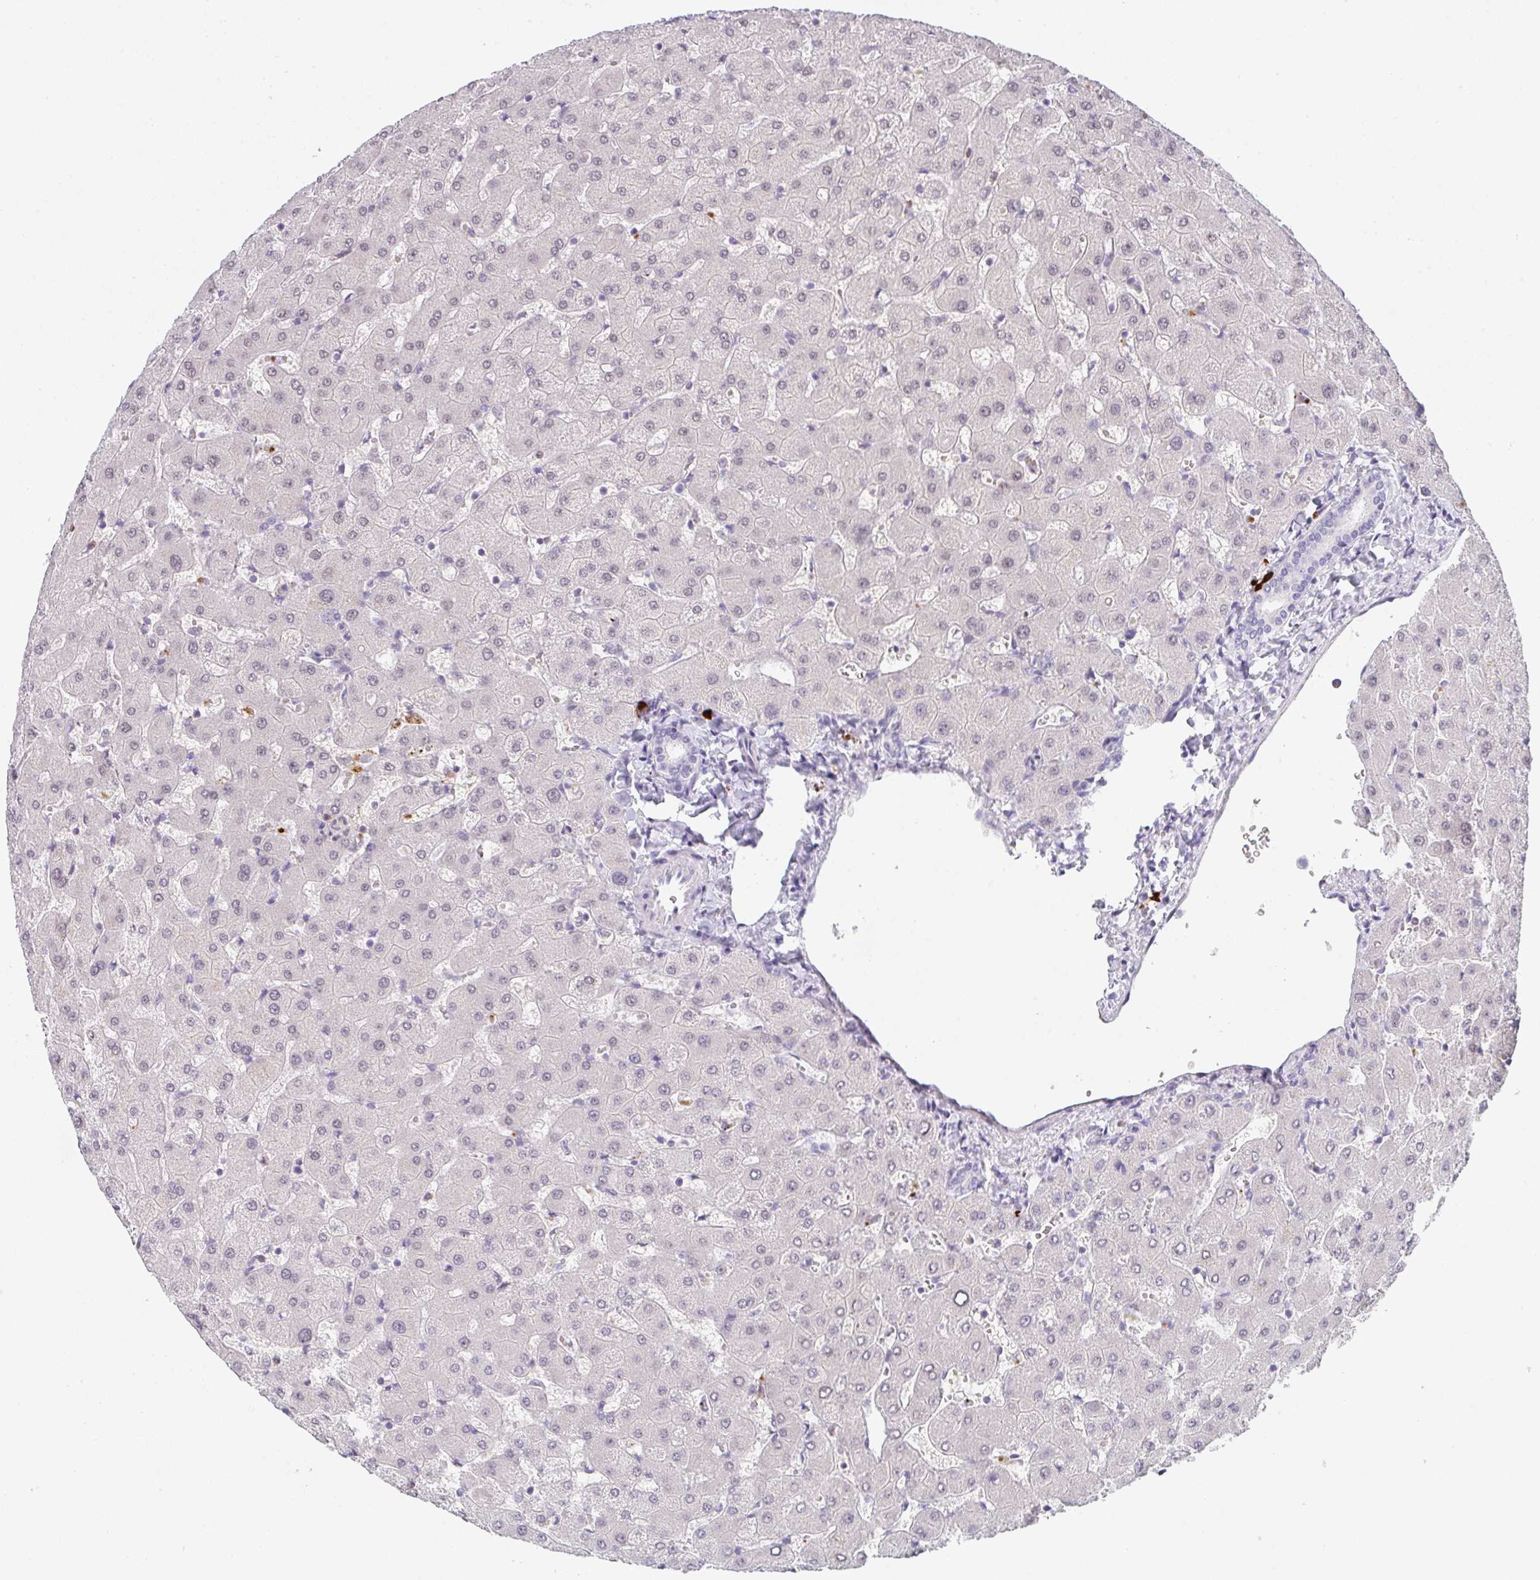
{"staining": {"intensity": "negative", "quantity": "none", "location": "none"}, "tissue": "liver", "cell_type": "Cholangiocytes", "image_type": "normal", "snomed": [{"axis": "morphology", "description": "Normal tissue, NOS"}, {"axis": "topography", "description": "Liver"}], "caption": "This photomicrograph is of normal liver stained with IHC to label a protein in brown with the nuclei are counter-stained blue. There is no staining in cholangiocytes. Nuclei are stained in blue.", "gene": "CACNA1S", "patient": {"sex": "female", "age": 63}}